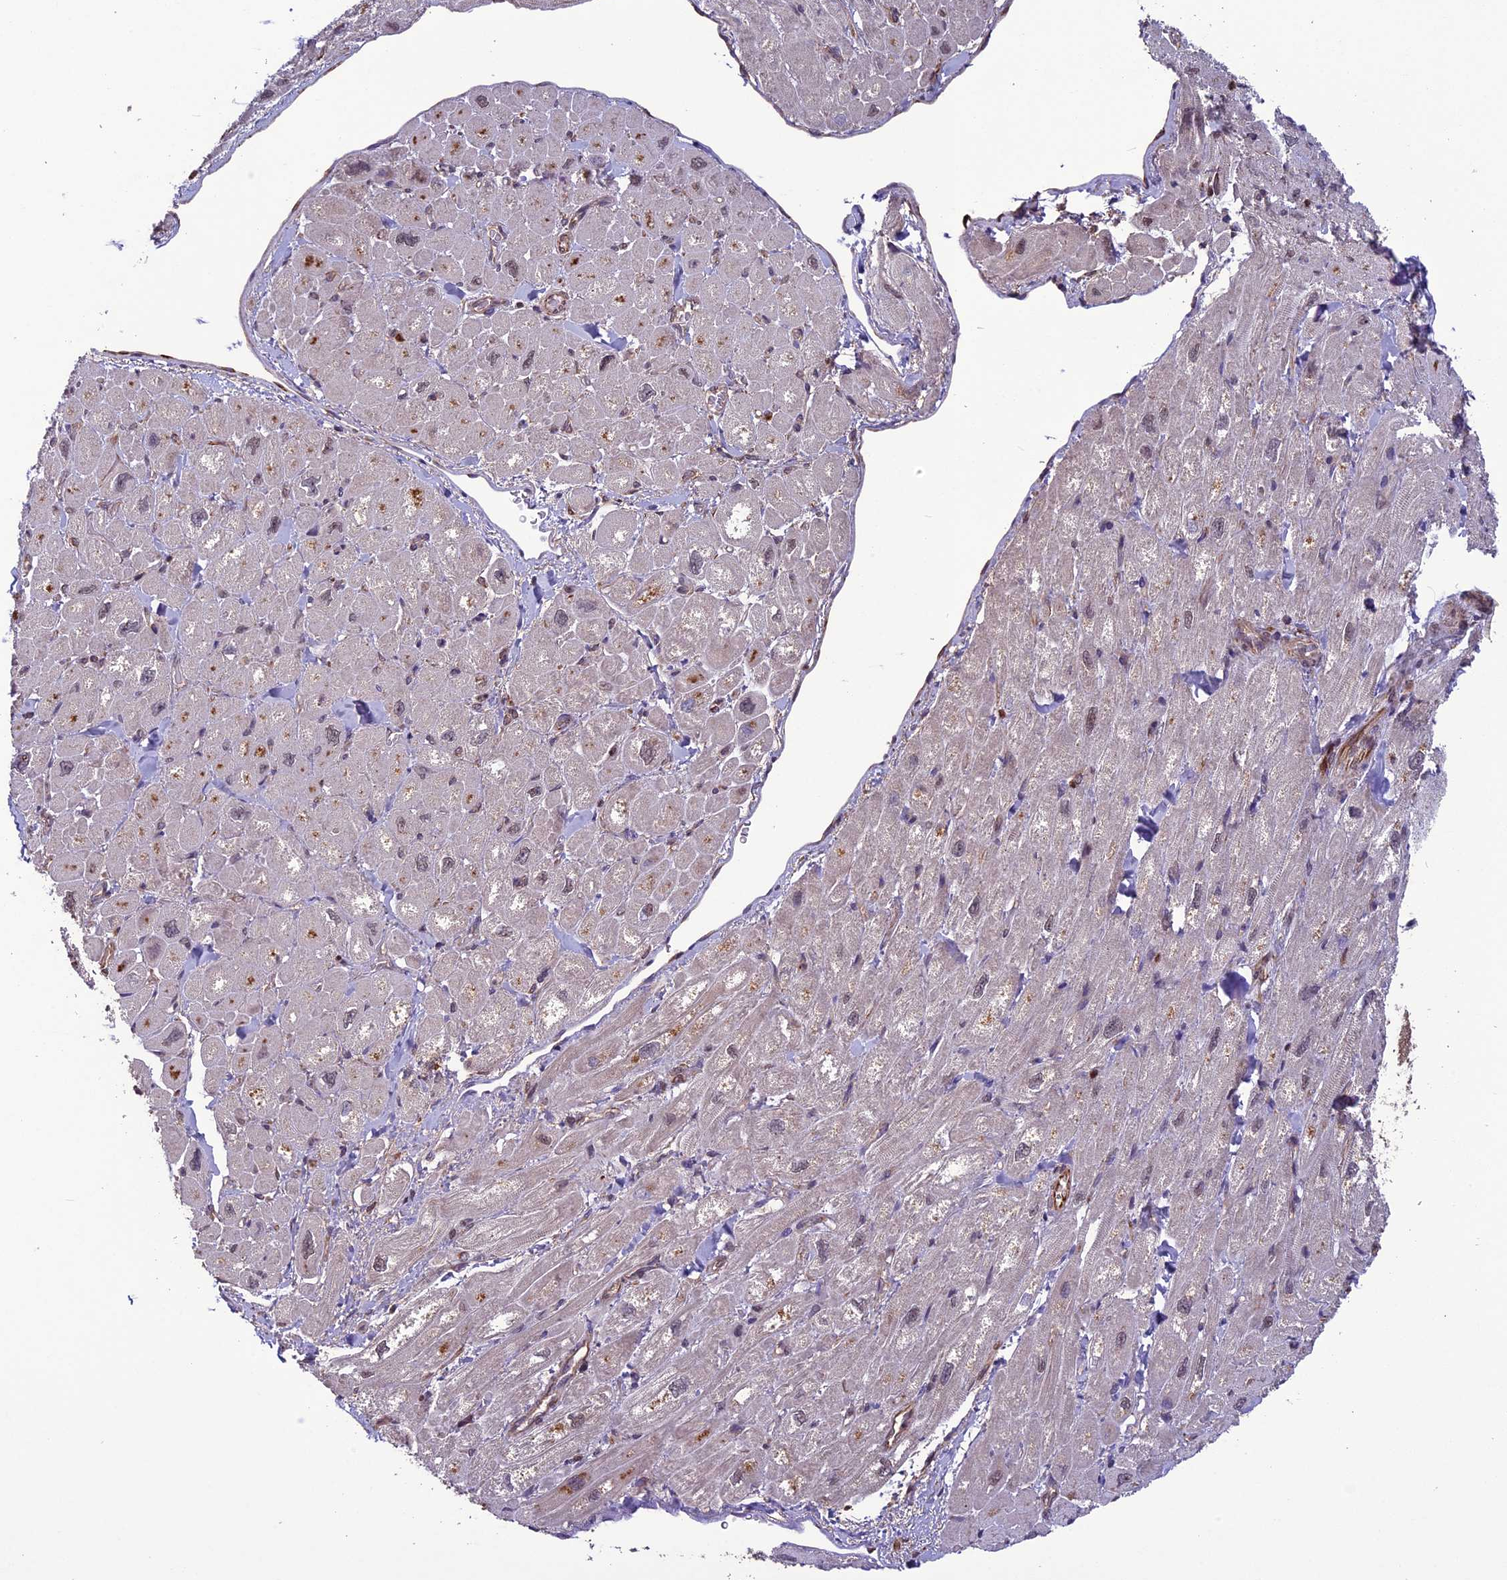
{"staining": {"intensity": "strong", "quantity": "<25%", "location": "cytoplasmic/membranous"}, "tissue": "heart muscle", "cell_type": "Cardiomyocytes", "image_type": "normal", "snomed": [{"axis": "morphology", "description": "Normal tissue, NOS"}, {"axis": "topography", "description": "Heart"}], "caption": "Strong cytoplasmic/membranous protein staining is identified in approximately <25% of cardiomyocytes in heart muscle.", "gene": "C3orf70", "patient": {"sex": "male", "age": 65}}